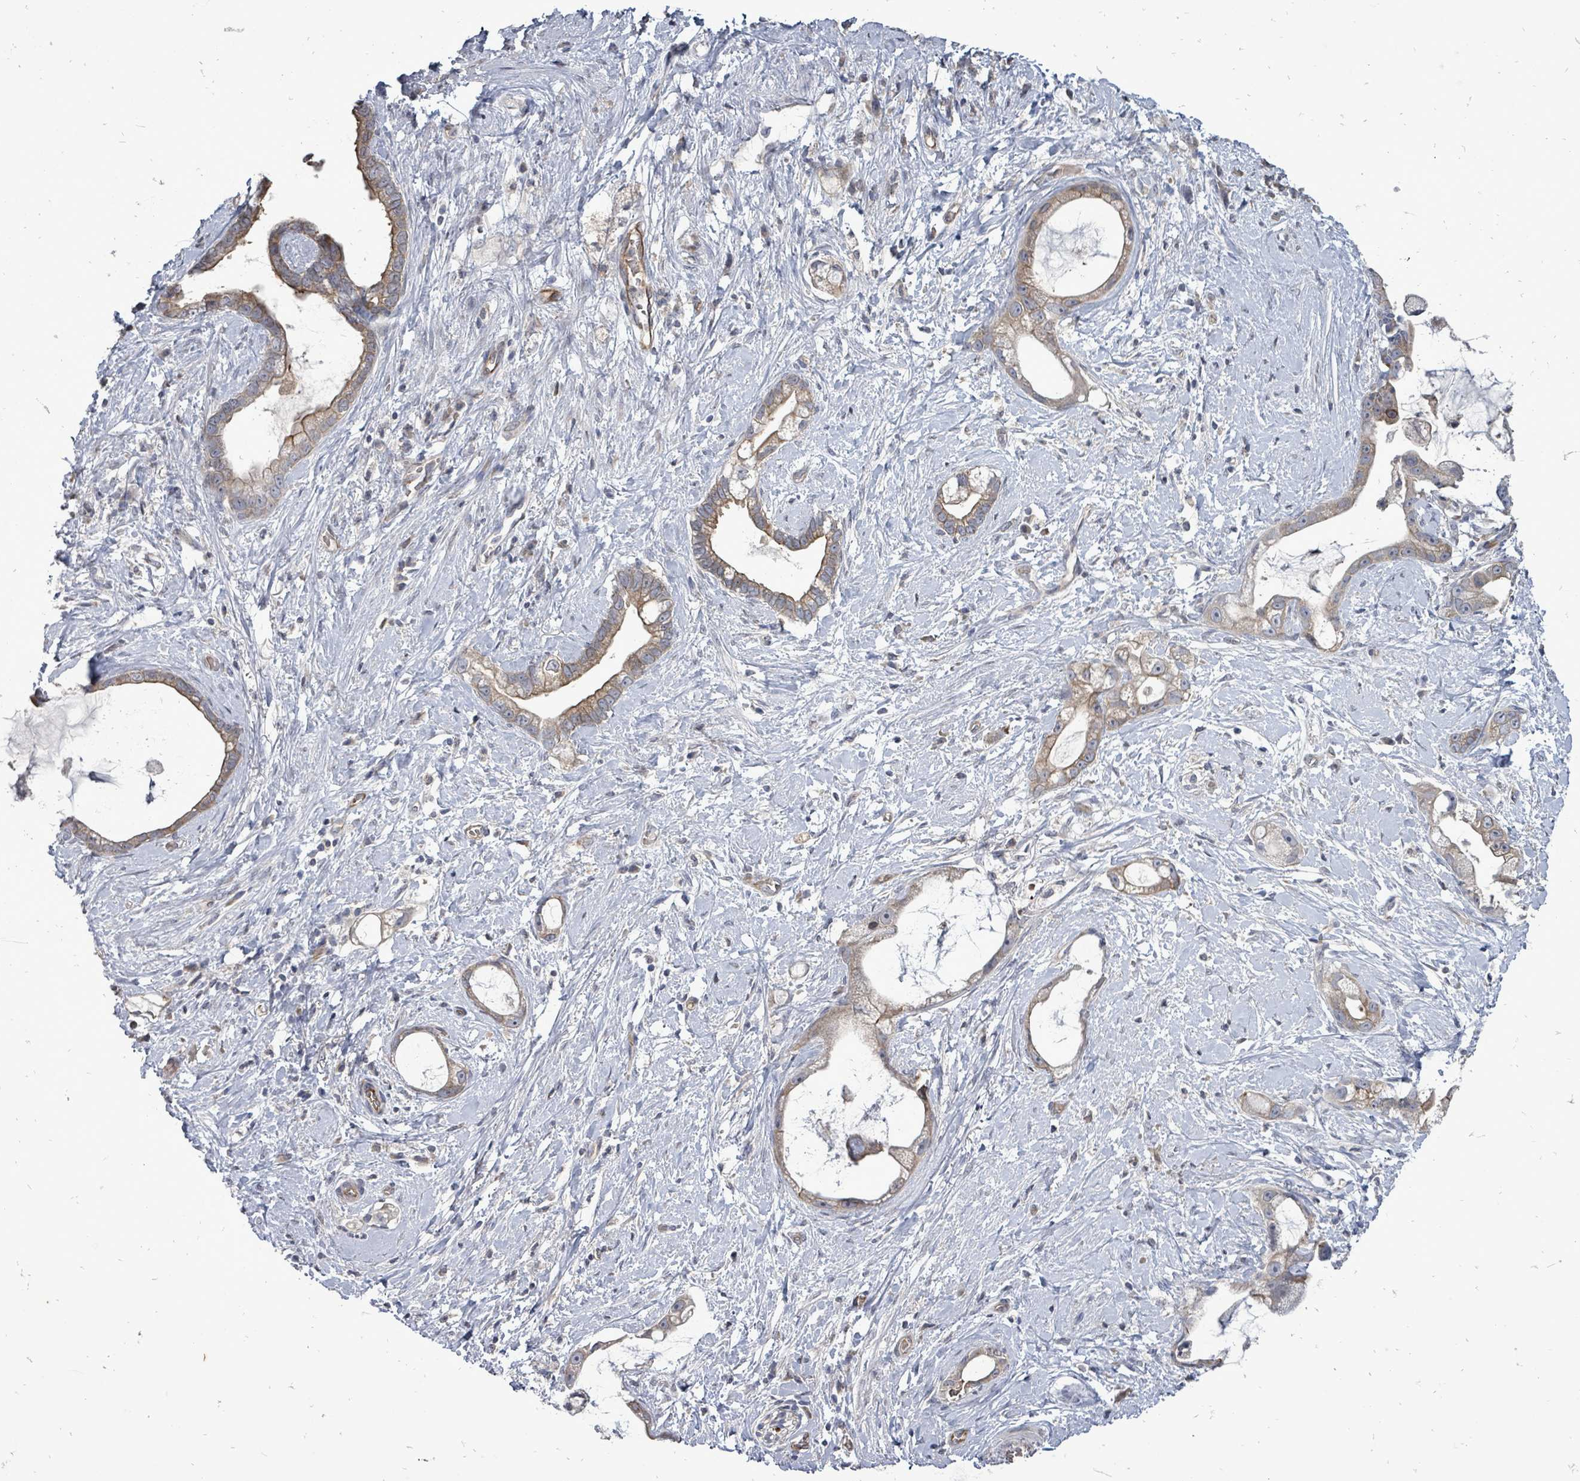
{"staining": {"intensity": "moderate", "quantity": "<25%", "location": "cytoplasmic/membranous"}, "tissue": "stomach cancer", "cell_type": "Tumor cells", "image_type": "cancer", "snomed": [{"axis": "morphology", "description": "Adenocarcinoma, NOS"}, {"axis": "topography", "description": "Stomach"}], "caption": "Immunohistochemical staining of human stomach adenocarcinoma reveals low levels of moderate cytoplasmic/membranous protein positivity in about <25% of tumor cells.", "gene": "RALGAPB", "patient": {"sex": "male", "age": 55}}